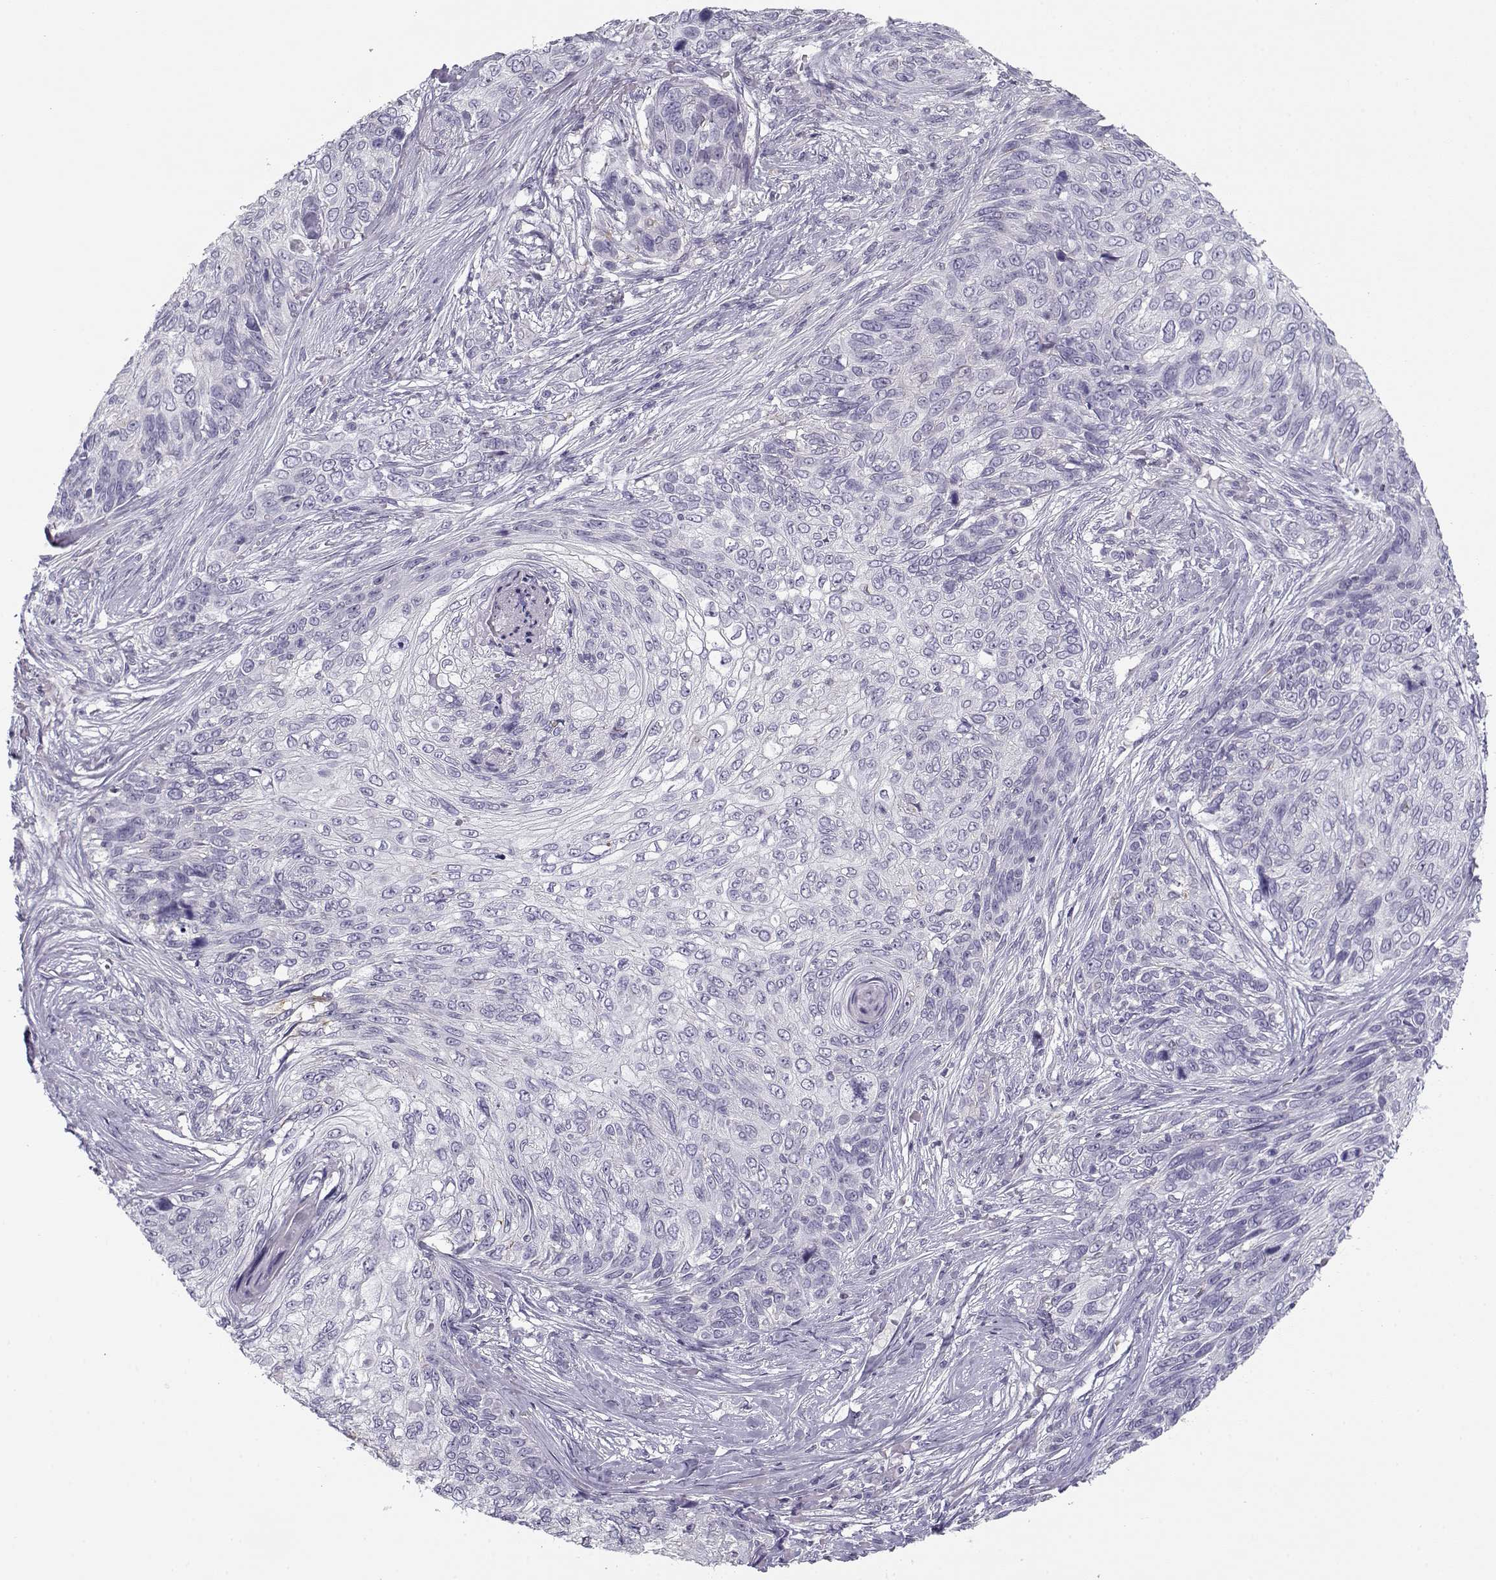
{"staining": {"intensity": "negative", "quantity": "none", "location": "none"}, "tissue": "skin cancer", "cell_type": "Tumor cells", "image_type": "cancer", "snomed": [{"axis": "morphology", "description": "Squamous cell carcinoma, NOS"}, {"axis": "topography", "description": "Skin"}], "caption": "Immunohistochemistry (IHC) histopathology image of neoplastic tissue: squamous cell carcinoma (skin) stained with DAB reveals no significant protein expression in tumor cells.", "gene": "MYO1A", "patient": {"sex": "male", "age": 92}}